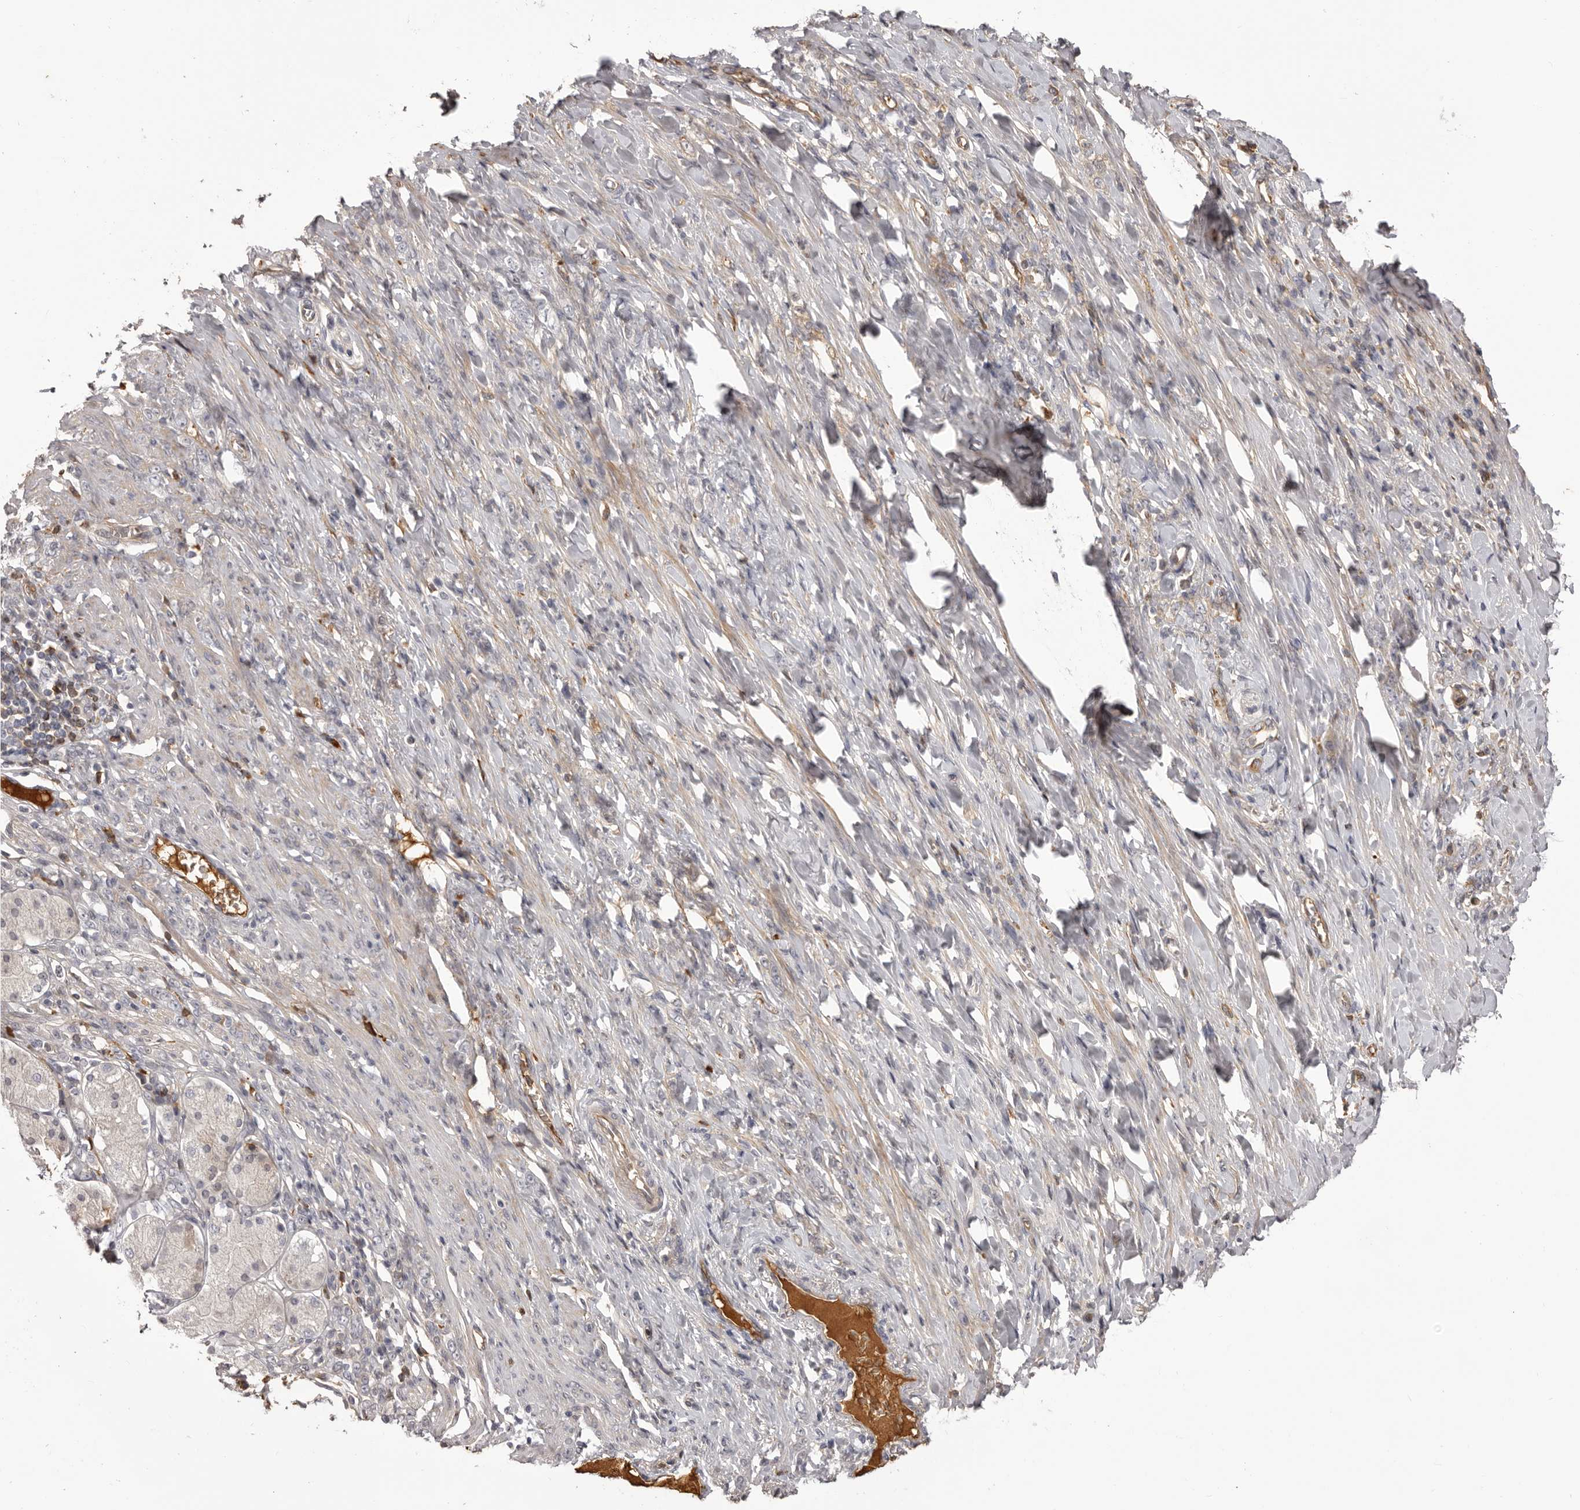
{"staining": {"intensity": "negative", "quantity": "none", "location": "none"}, "tissue": "stomach cancer", "cell_type": "Tumor cells", "image_type": "cancer", "snomed": [{"axis": "morphology", "description": "Normal tissue, NOS"}, {"axis": "morphology", "description": "Adenocarcinoma, NOS"}, {"axis": "topography", "description": "Stomach"}], "caption": "The immunohistochemistry (IHC) photomicrograph has no significant positivity in tumor cells of stomach adenocarcinoma tissue. (DAB immunohistochemistry (IHC) visualized using brightfield microscopy, high magnification).", "gene": "OTUD3", "patient": {"sex": "male", "age": 82}}